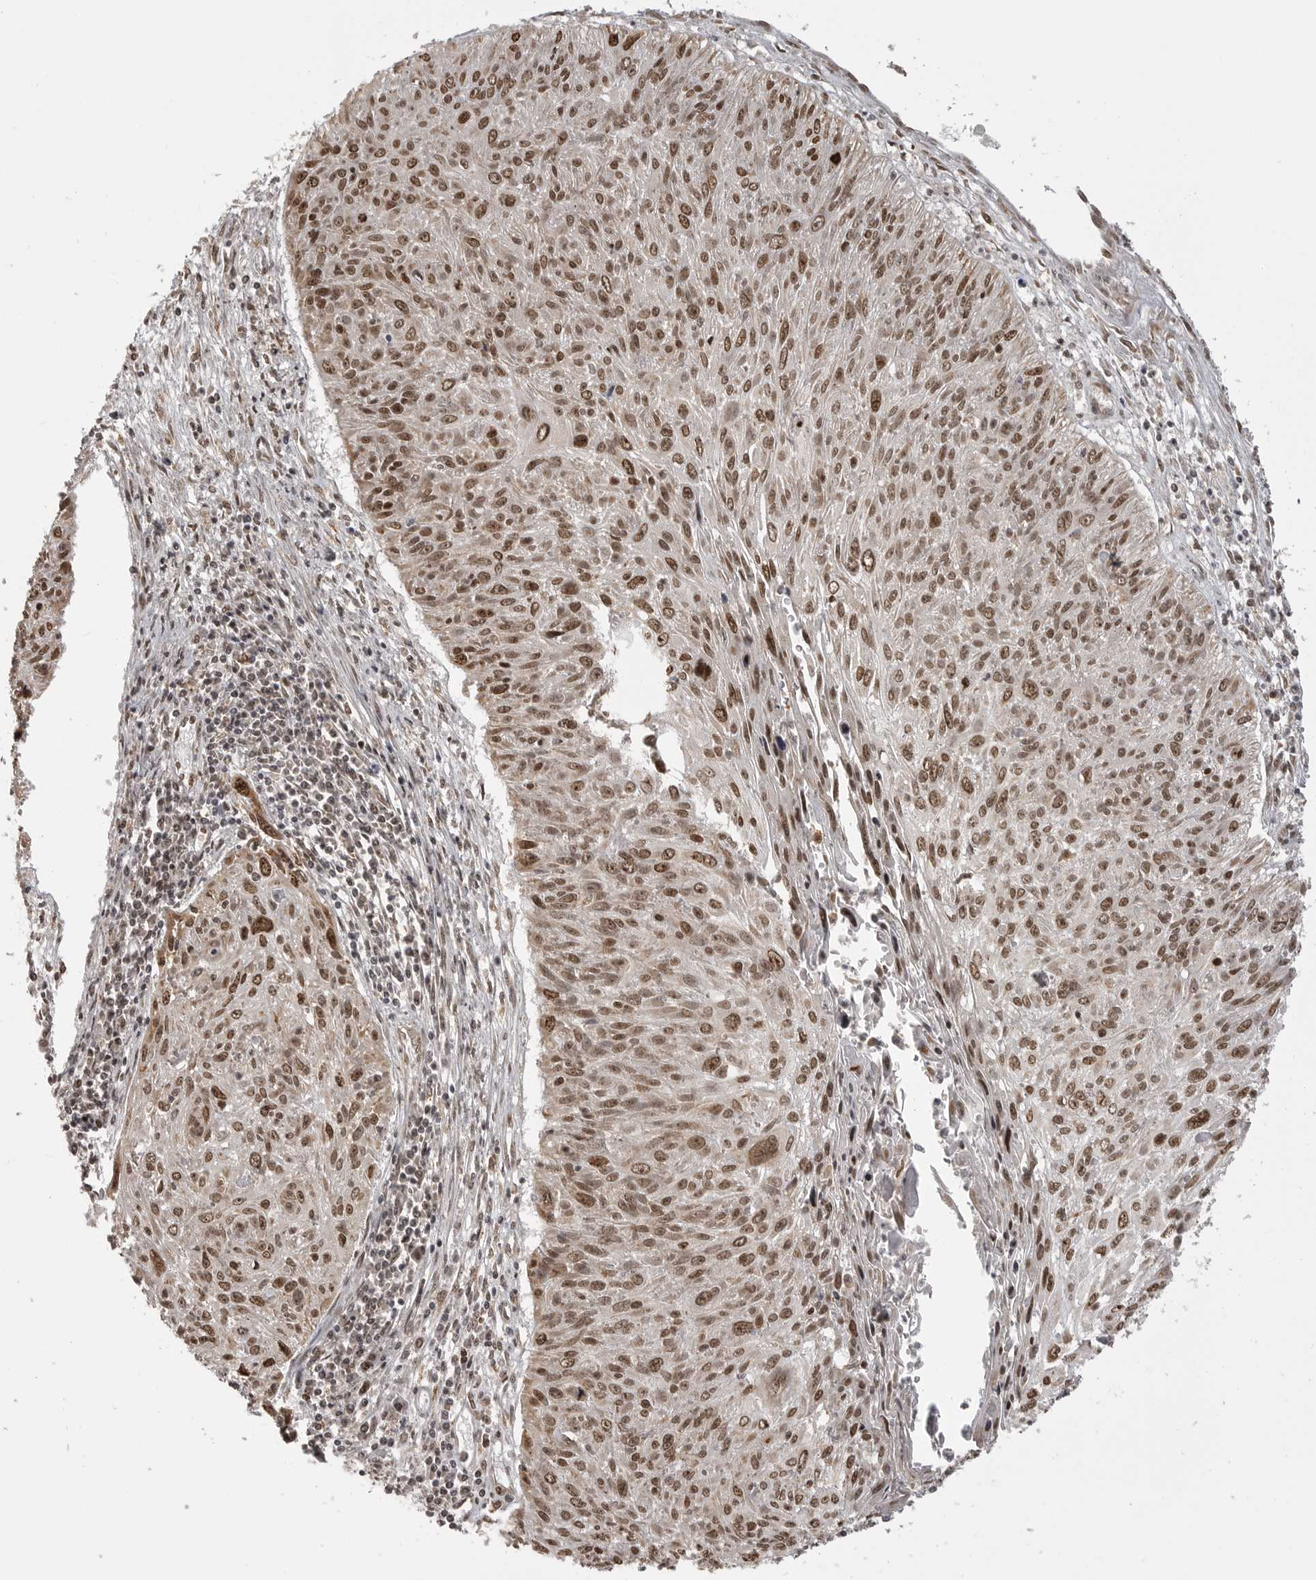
{"staining": {"intensity": "moderate", "quantity": ">75%", "location": "nuclear"}, "tissue": "cervical cancer", "cell_type": "Tumor cells", "image_type": "cancer", "snomed": [{"axis": "morphology", "description": "Squamous cell carcinoma, NOS"}, {"axis": "topography", "description": "Cervix"}], "caption": "Moderate nuclear positivity for a protein is present in about >75% of tumor cells of cervical cancer using immunohistochemistry.", "gene": "ISG20L2", "patient": {"sex": "female", "age": 51}}